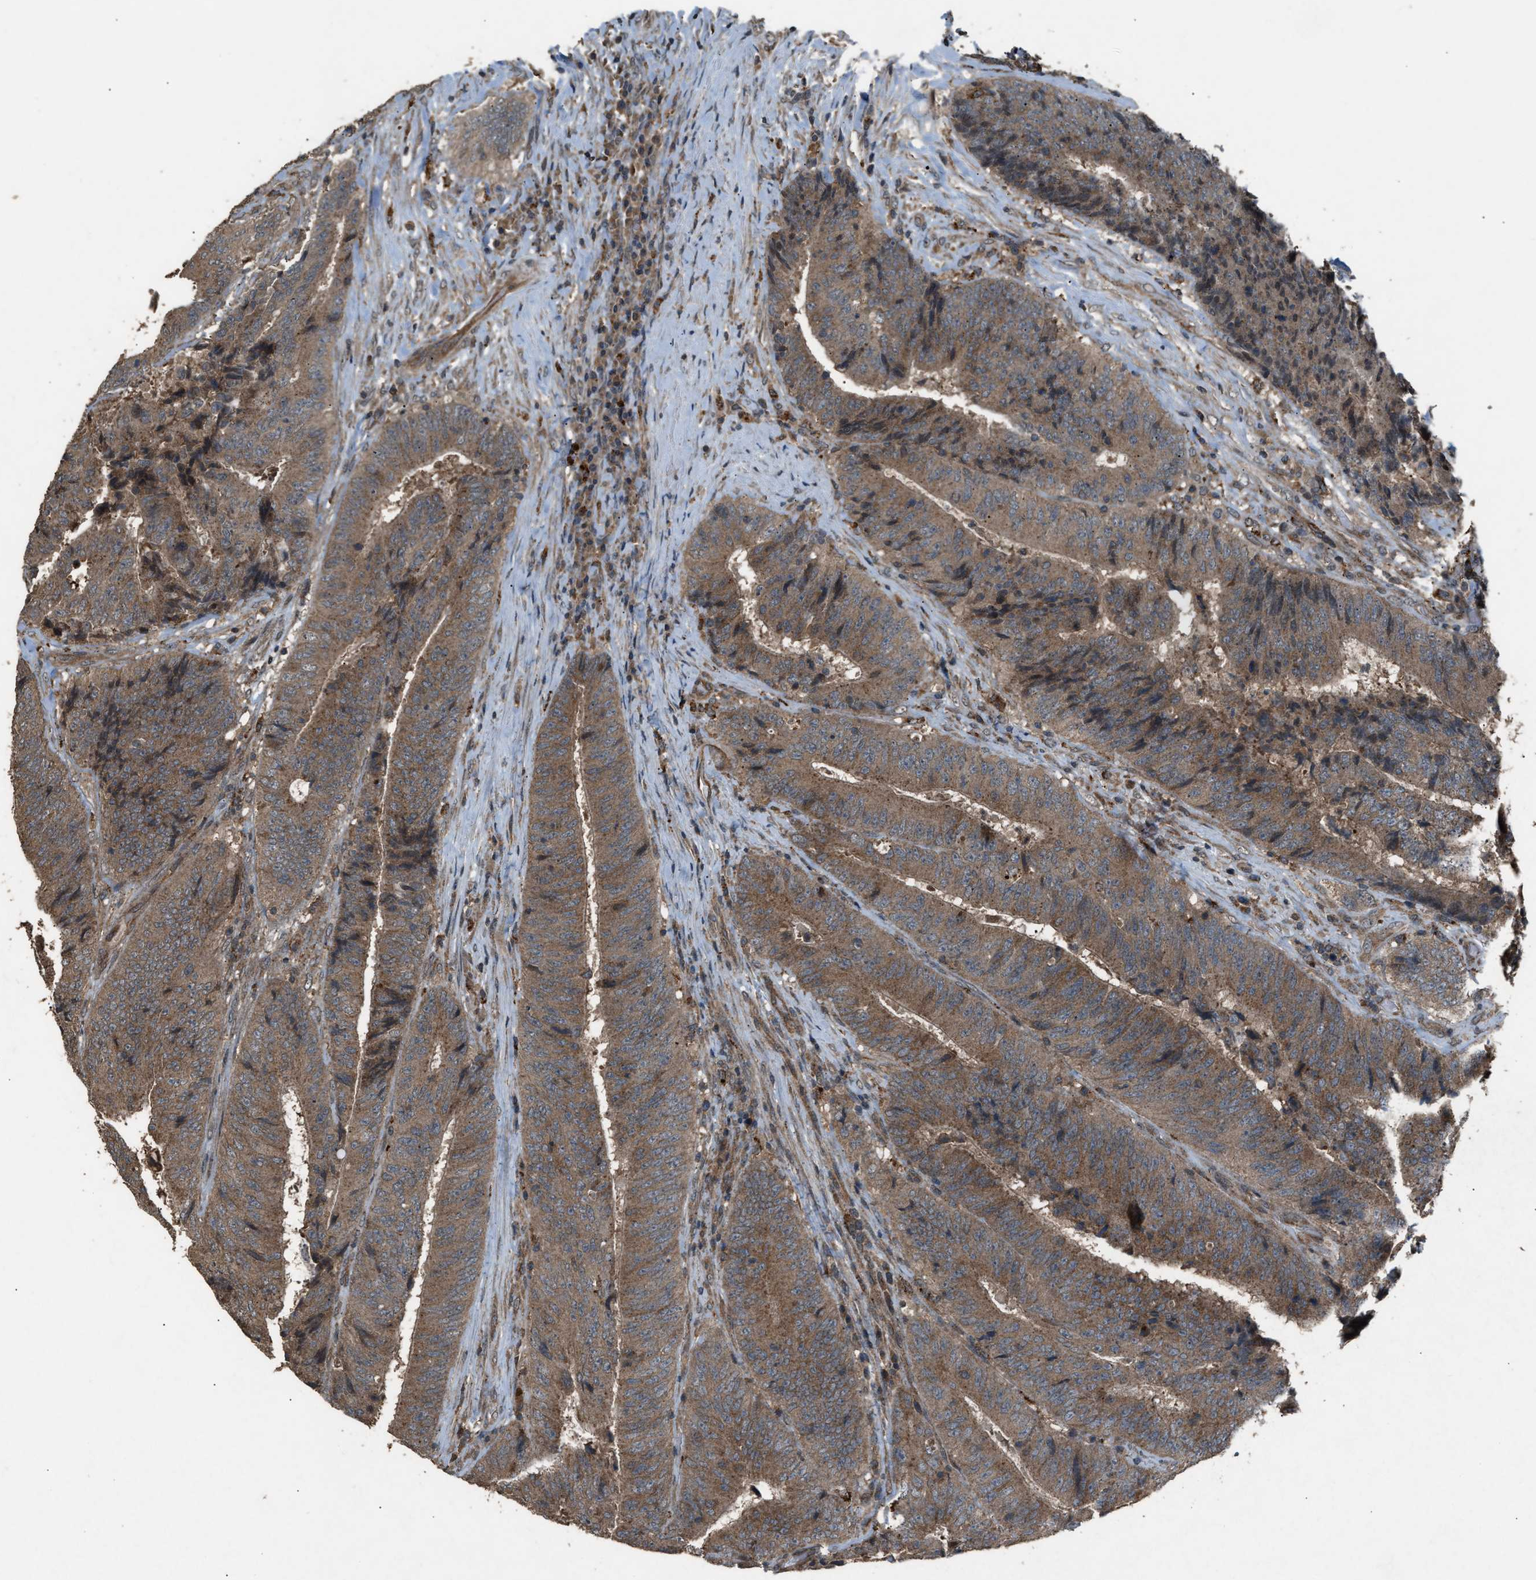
{"staining": {"intensity": "moderate", "quantity": ">75%", "location": "cytoplasmic/membranous"}, "tissue": "colorectal cancer", "cell_type": "Tumor cells", "image_type": "cancer", "snomed": [{"axis": "morphology", "description": "Adenocarcinoma, NOS"}, {"axis": "topography", "description": "Rectum"}], "caption": "Immunohistochemistry (IHC) of colorectal cancer (adenocarcinoma) reveals medium levels of moderate cytoplasmic/membranous staining in about >75% of tumor cells. (IHC, brightfield microscopy, high magnification).", "gene": "PSMD1", "patient": {"sex": "male", "age": 72}}